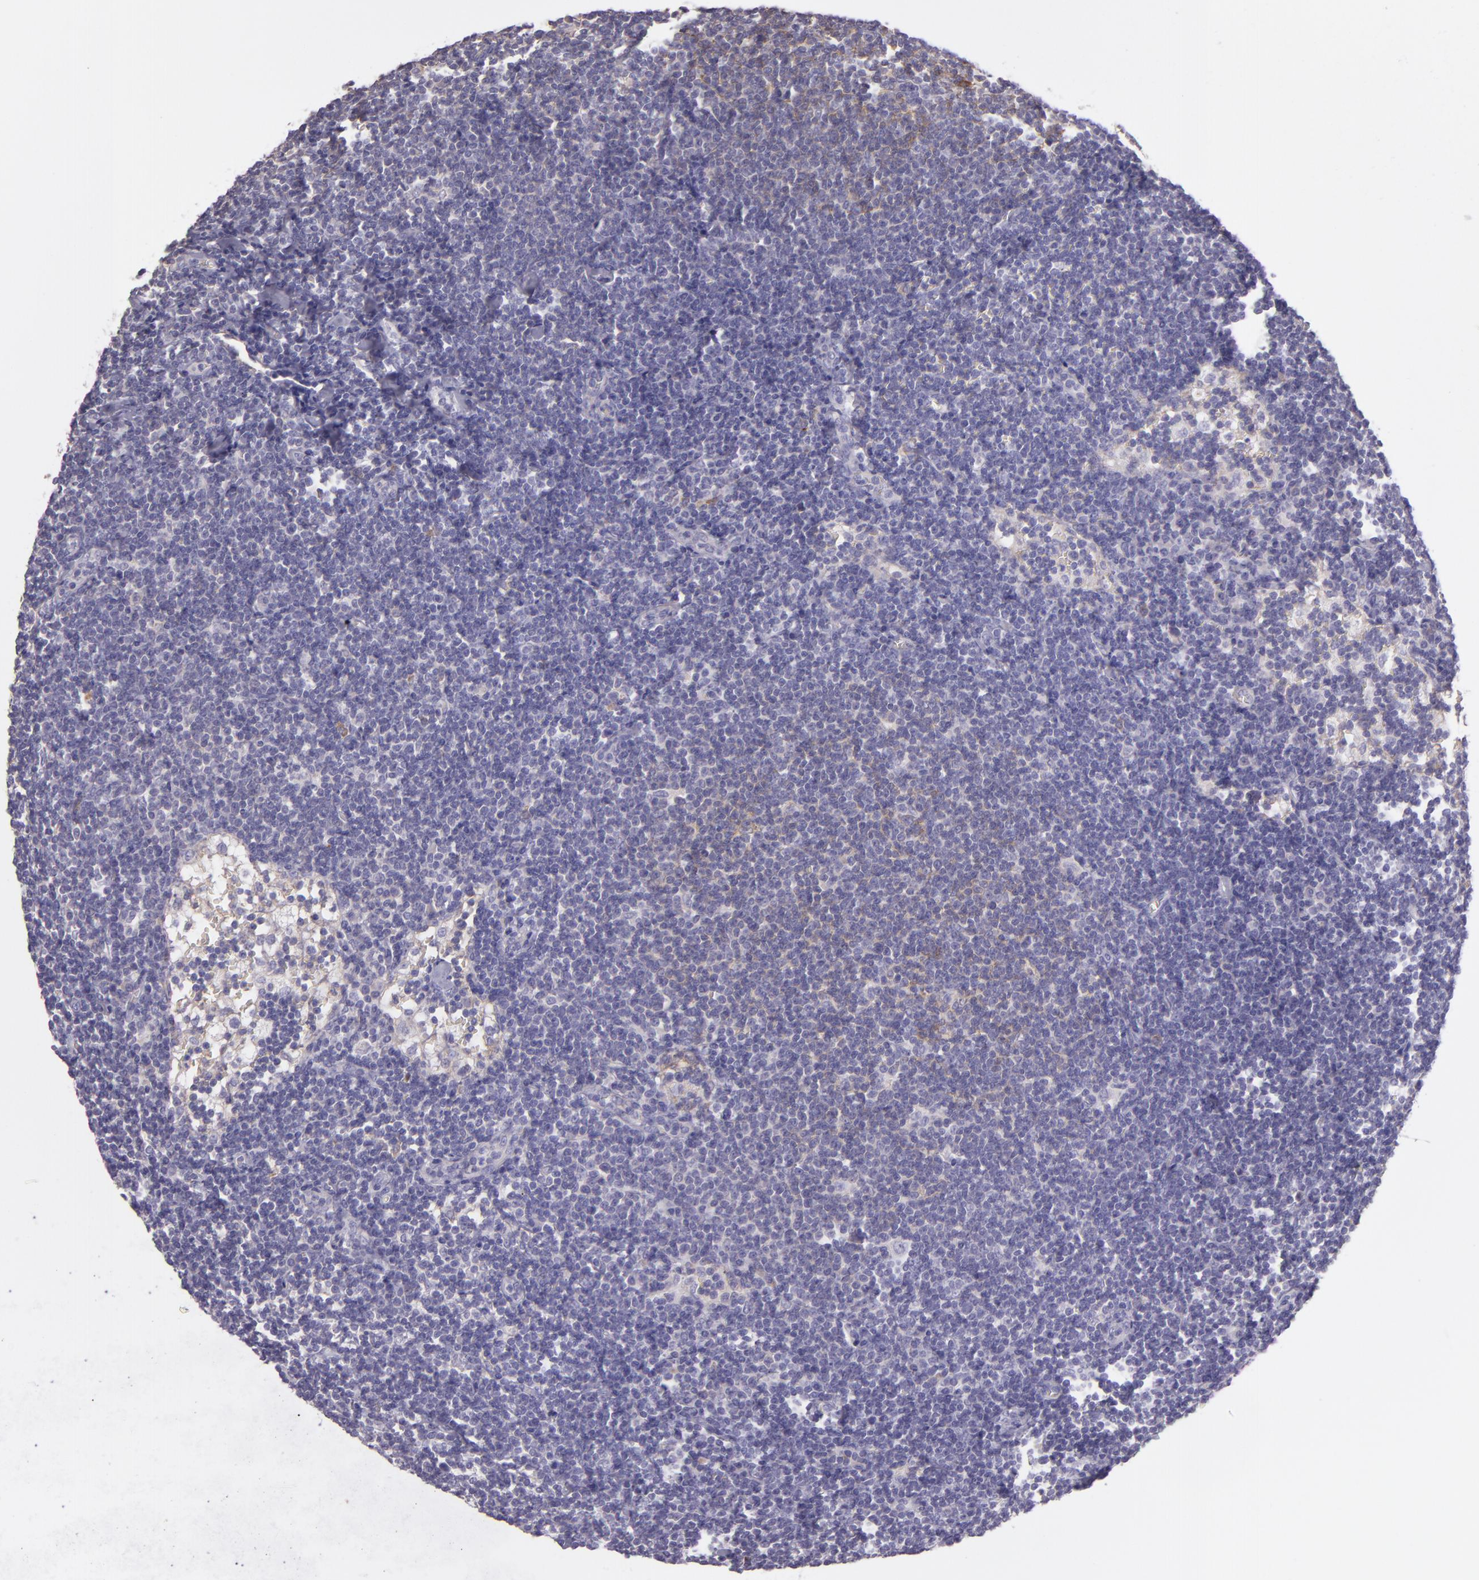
{"staining": {"intensity": "negative", "quantity": "none", "location": "none"}, "tissue": "lymphoma", "cell_type": "Tumor cells", "image_type": "cancer", "snomed": [{"axis": "morphology", "description": "Malignant lymphoma, non-Hodgkin's type, Low grade"}, {"axis": "topography", "description": "Lymph node"}], "caption": "Low-grade malignant lymphoma, non-Hodgkin's type was stained to show a protein in brown. There is no significant staining in tumor cells. (Brightfield microscopy of DAB (3,3'-diaminobenzidine) immunohistochemistry (IHC) at high magnification).", "gene": "ZC3H7B", "patient": {"sex": "male", "age": 65}}